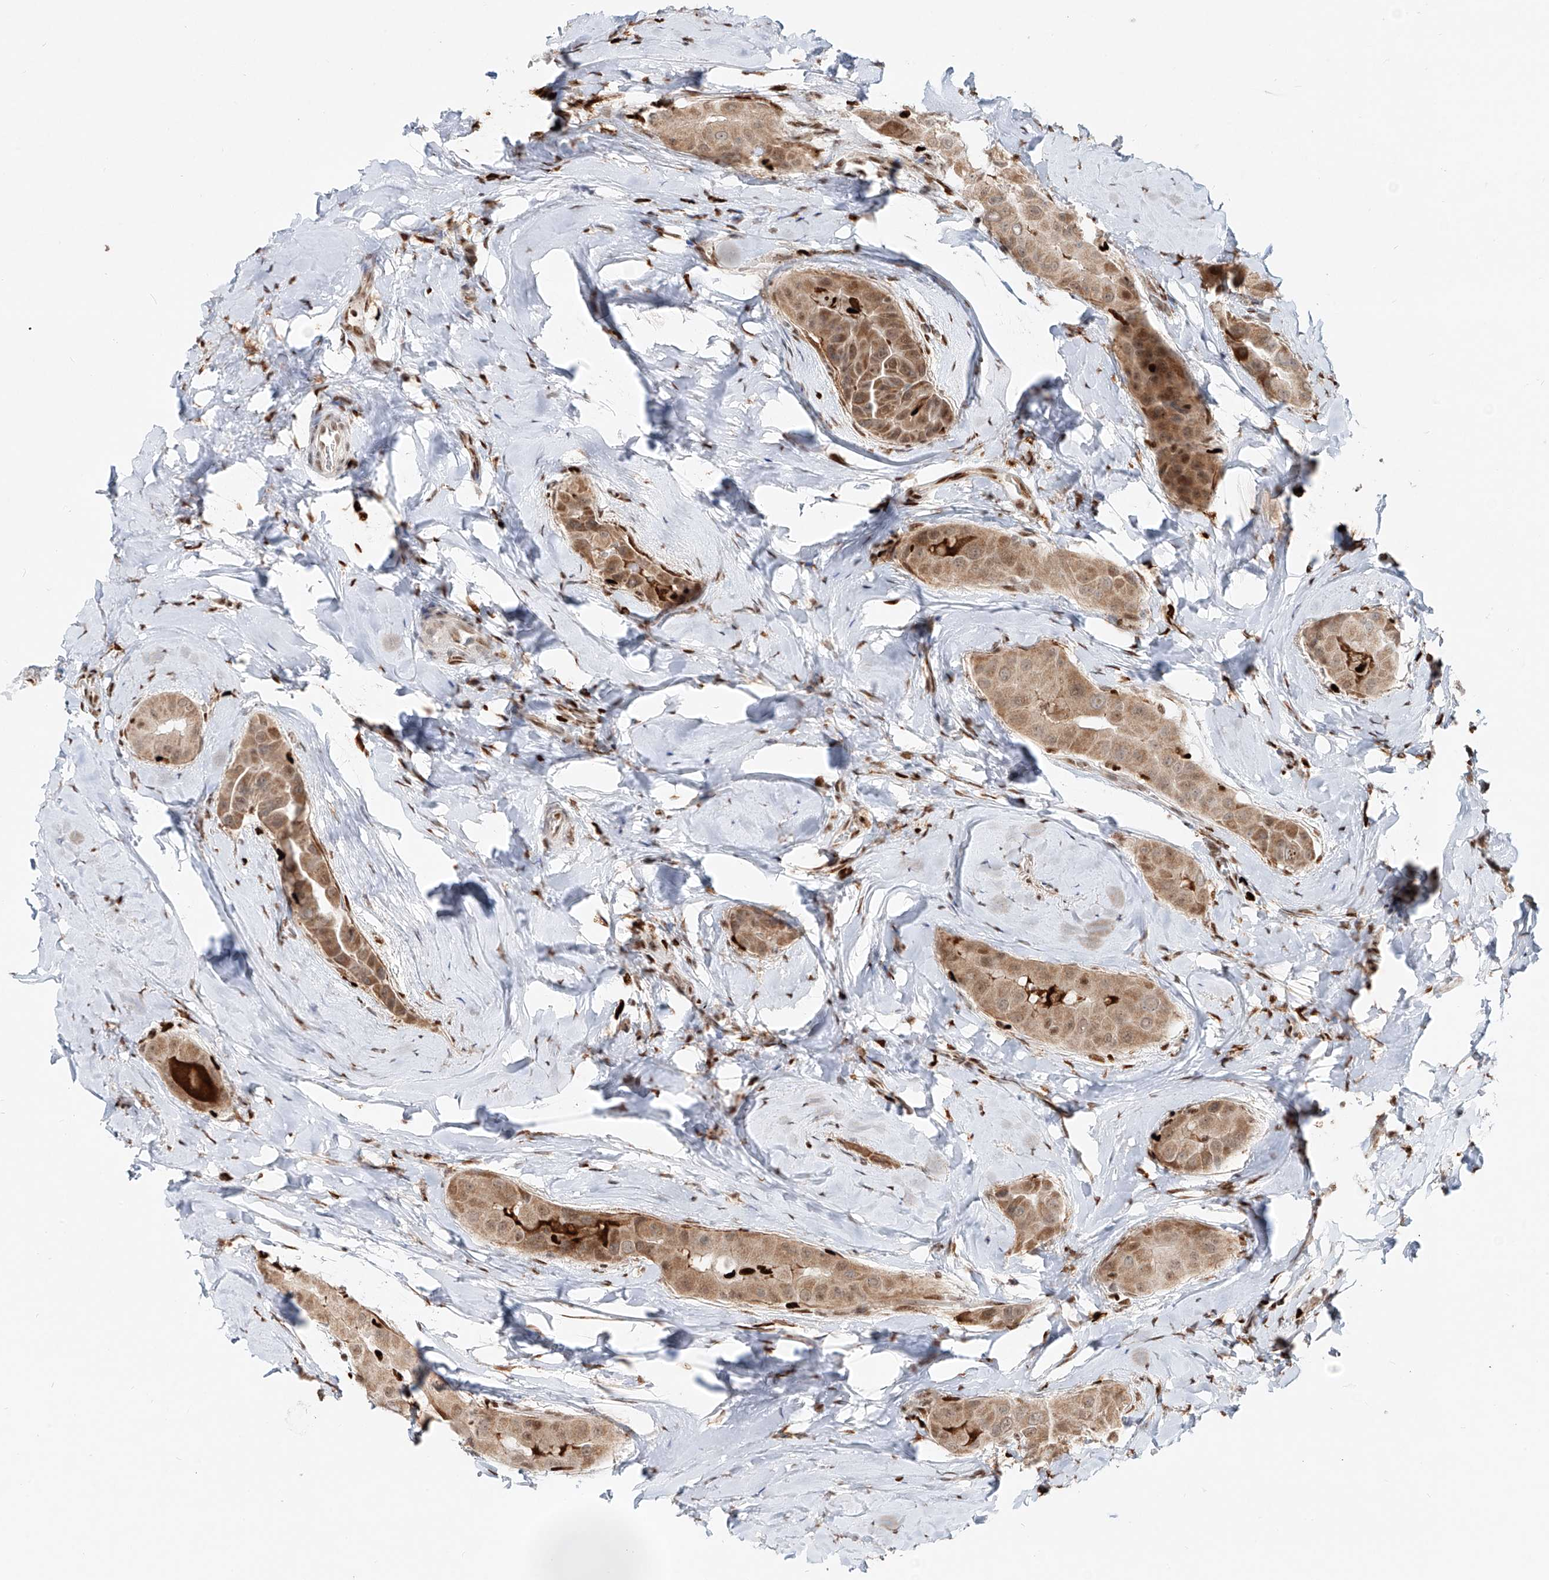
{"staining": {"intensity": "moderate", "quantity": ">75%", "location": "cytoplasmic/membranous,nuclear"}, "tissue": "thyroid cancer", "cell_type": "Tumor cells", "image_type": "cancer", "snomed": [{"axis": "morphology", "description": "Papillary adenocarcinoma, NOS"}, {"axis": "topography", "description": "Thyroid gland"}], "caption": "Immunohistochemical staining of thyroid cancer (papillary adenocarcinoma) reveals medium levels of moderate cytoplasmic/membranous and nuclear protein positivity in approximately >75% of tumor cells. (IHC, brightfield microscopy, high magnification).", "gene": "DZIP1L", "patient": {"sex": "male", "age": 33}}